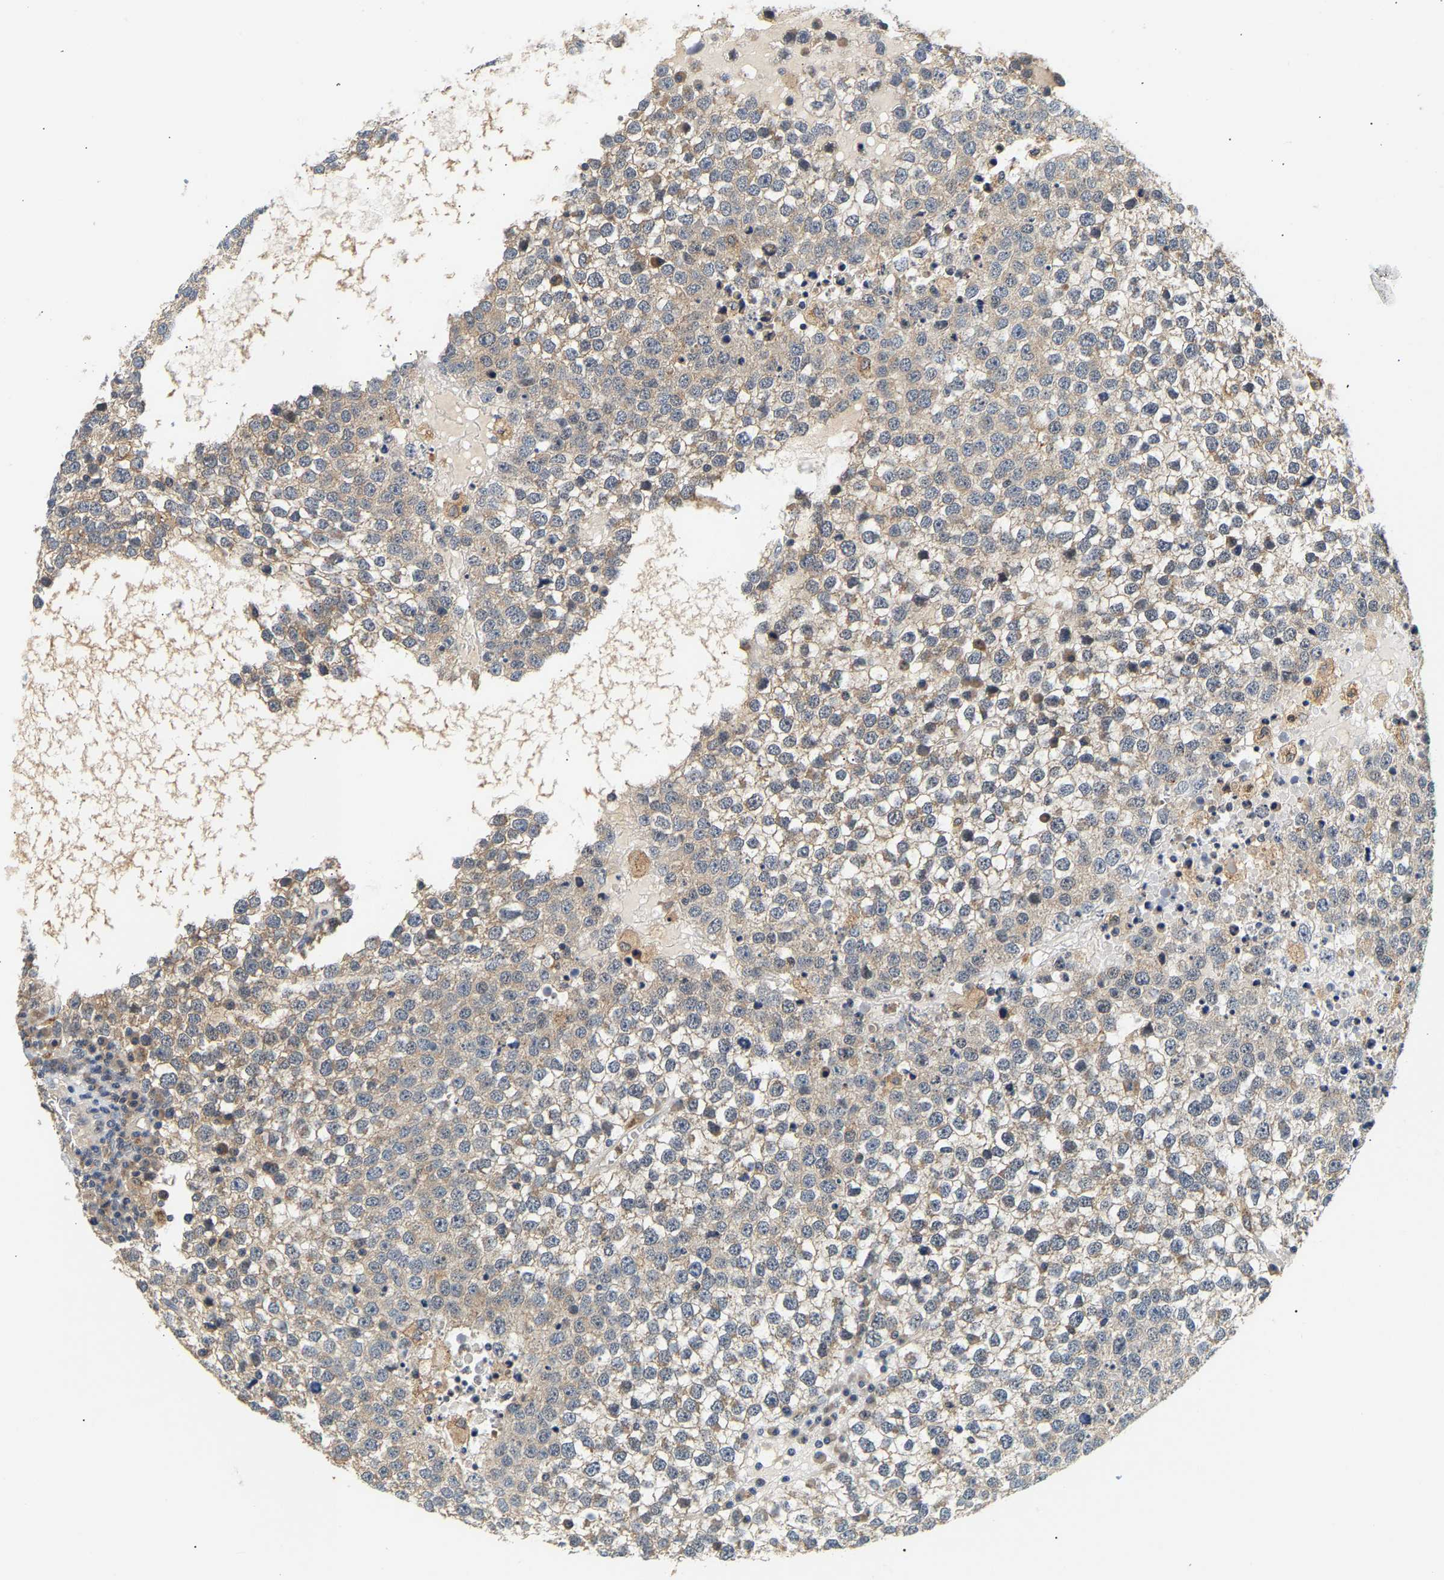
{"staining": {"intensity": "weak", "quantity": "<25%", "location": "cytoplasmic/membranous"}, "tissue": "testis cancer", "cell_type": "Tumor cells", "image_type": "cancer", "snomed": [{"axis": "morphology", "description": "Seminoma, NOS"}, {"axis": "topography", "description": "Testis"}], "caption": "IHC histopathology image of testis seminoma stained for a protein (brown), which demonstrates no staining in tumor cells.", "gene": "PPID", "patient": {"sex": "male", "age": 65}}